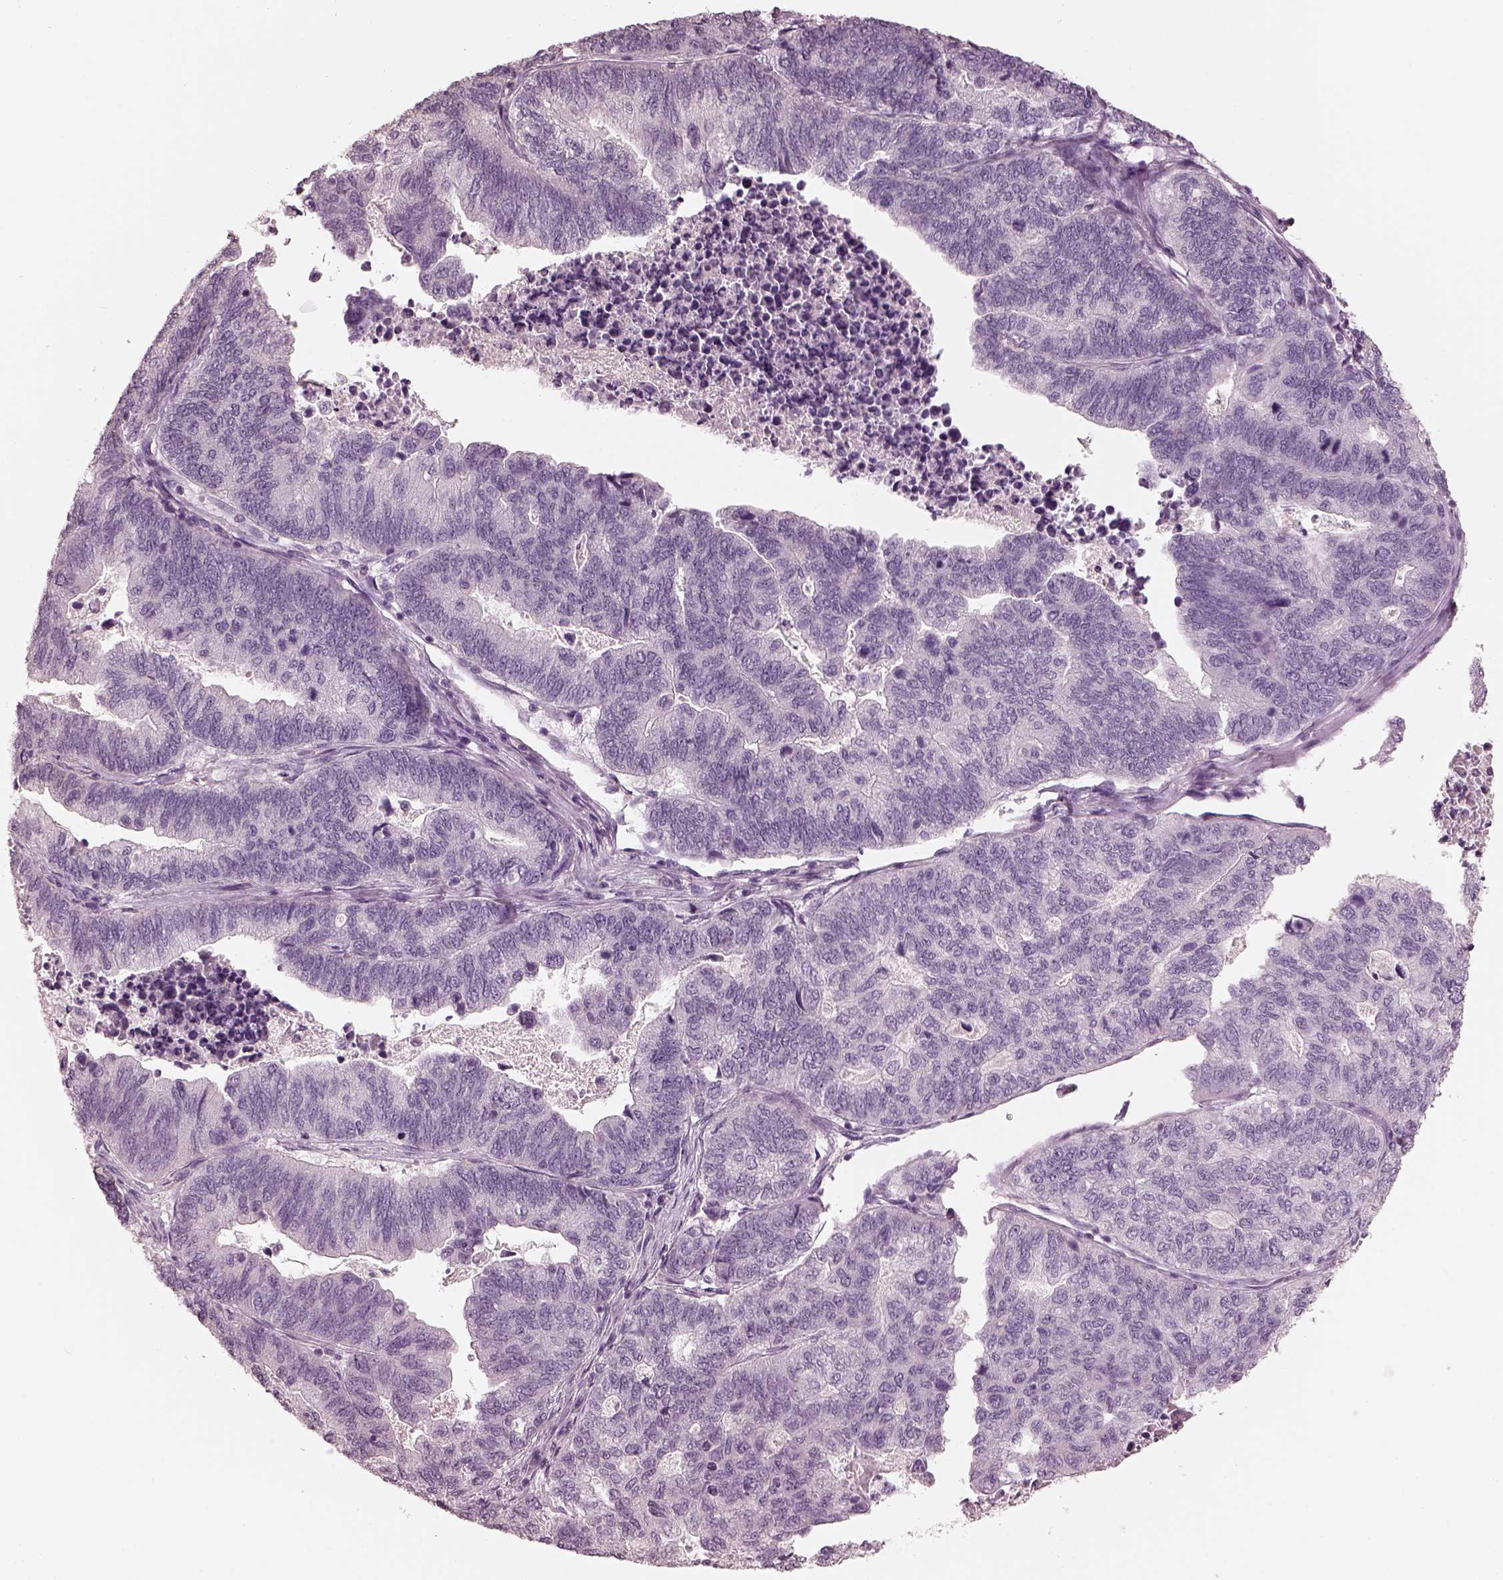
{"staining": {"intensity": "negative", "quantity": "none", "location": "none"}, "tissue": "stomach cancer", "cell_type": "Tumor cells", "image_type": "cancer", "snomed": [{"axis": "morphology", "description": "Adenocarcinoma, NOS"}, {"axis": "topography", "description": "Stomach, upper"}], "caption": "IHC photomicrograph of neoplastic tissue: human stomach adenocarcinoma stained with DAB exhibits no significant protein positivity in tumor cells. Nuclei are stained in blue.", "gene": "OPTC", "patient": {"sex": "female", "age": 67}}